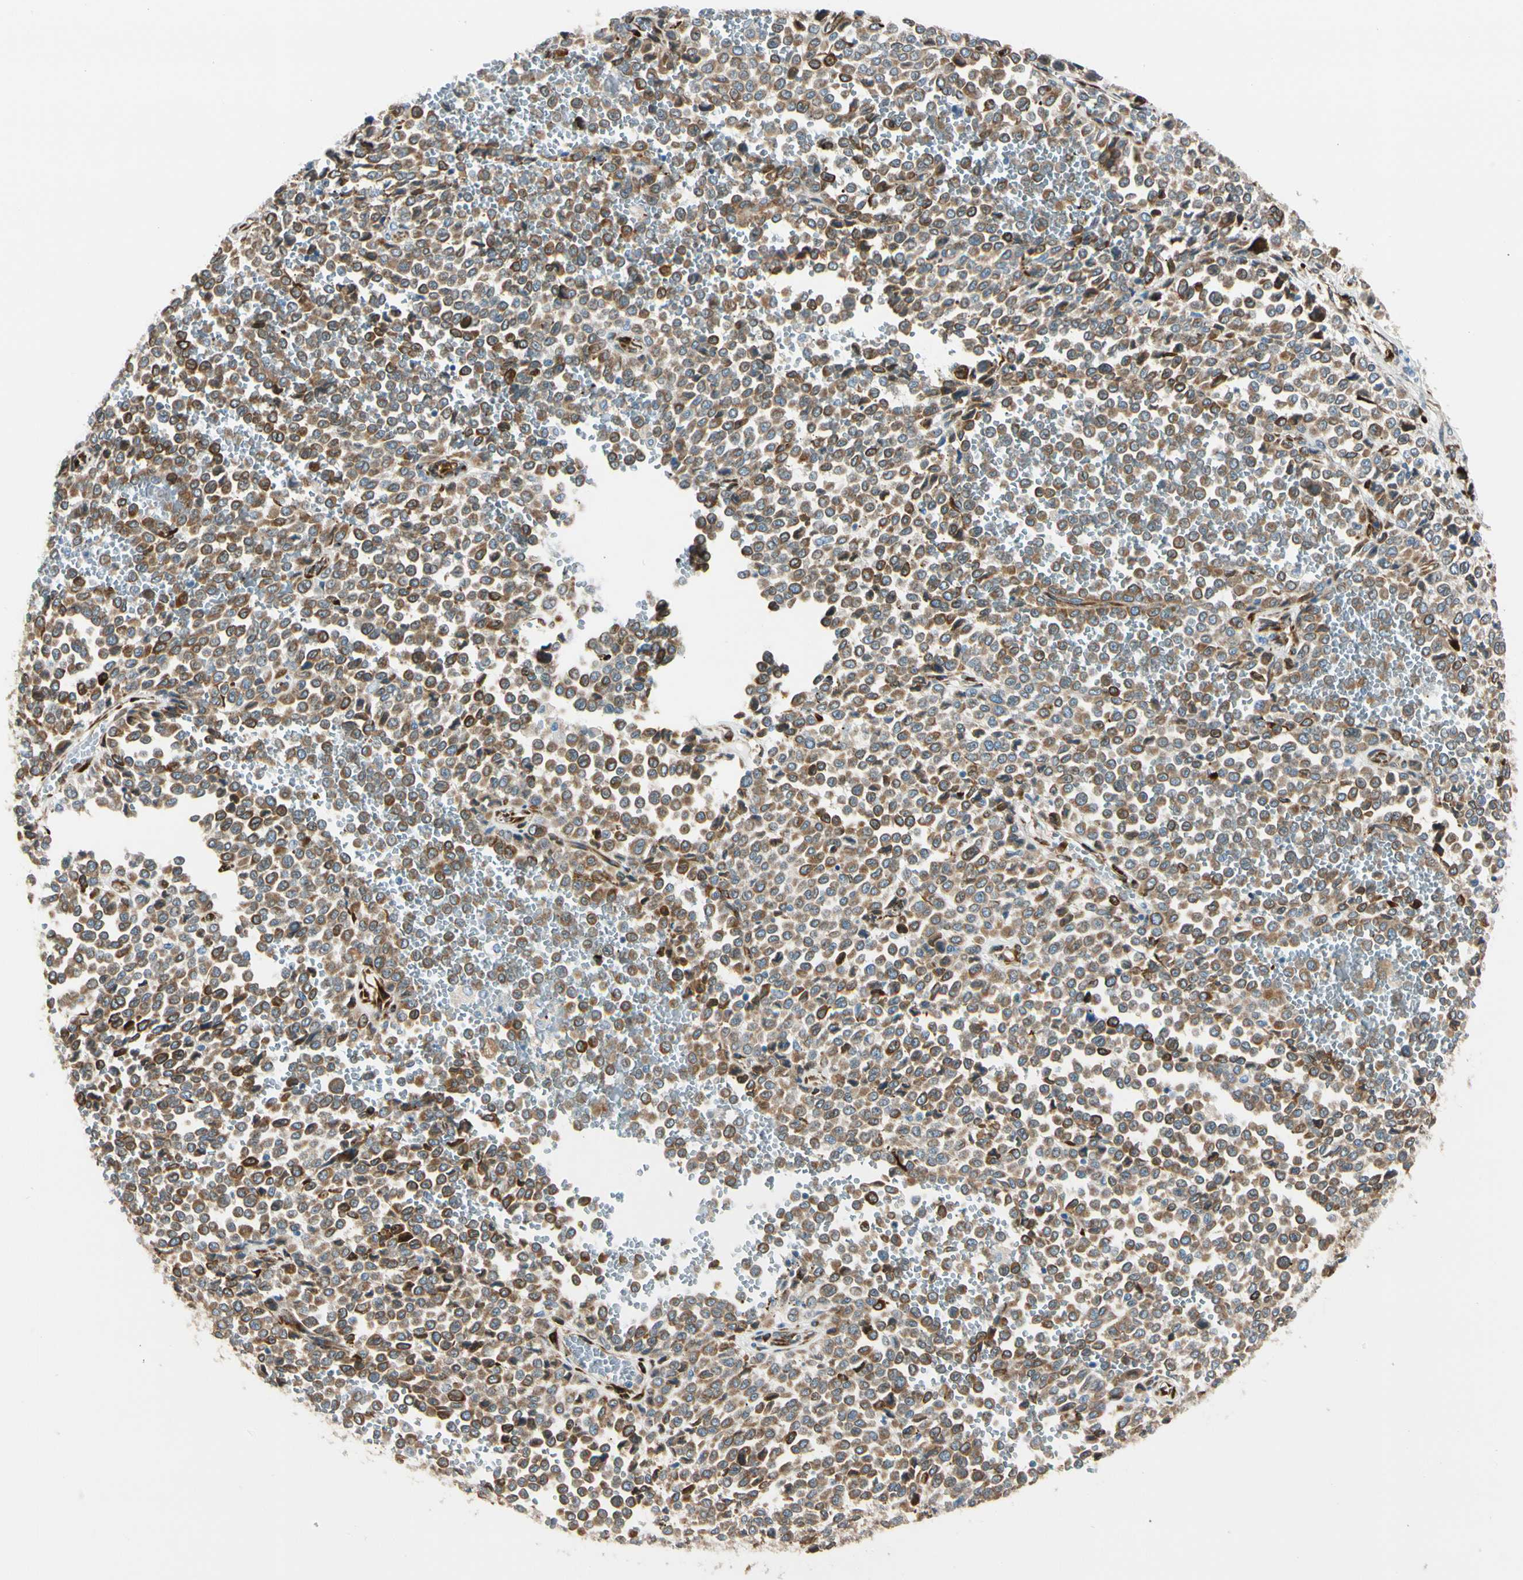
{"staining": {"intensity": "moderate", "quantity": ">75%", "location": "cytoplasmic/membranous"}, "tissue": "melanoma", "cell_type": "Tumor cells", "image_type": "cancer", "snomed": [{"axis": "morphology", "description": "Malignant melanoma, Metastatic site"}, {"axis": "topography", "description": "Pancreas"}], "caption": "Protein staining of malignant melanoma (metastatic site) tissue shows moderate cytoplasmic/membranous expression in approximately >75% of tumor cells.", "gene": "FKBP7", "patient": {"sex": "female", "age": 30}}